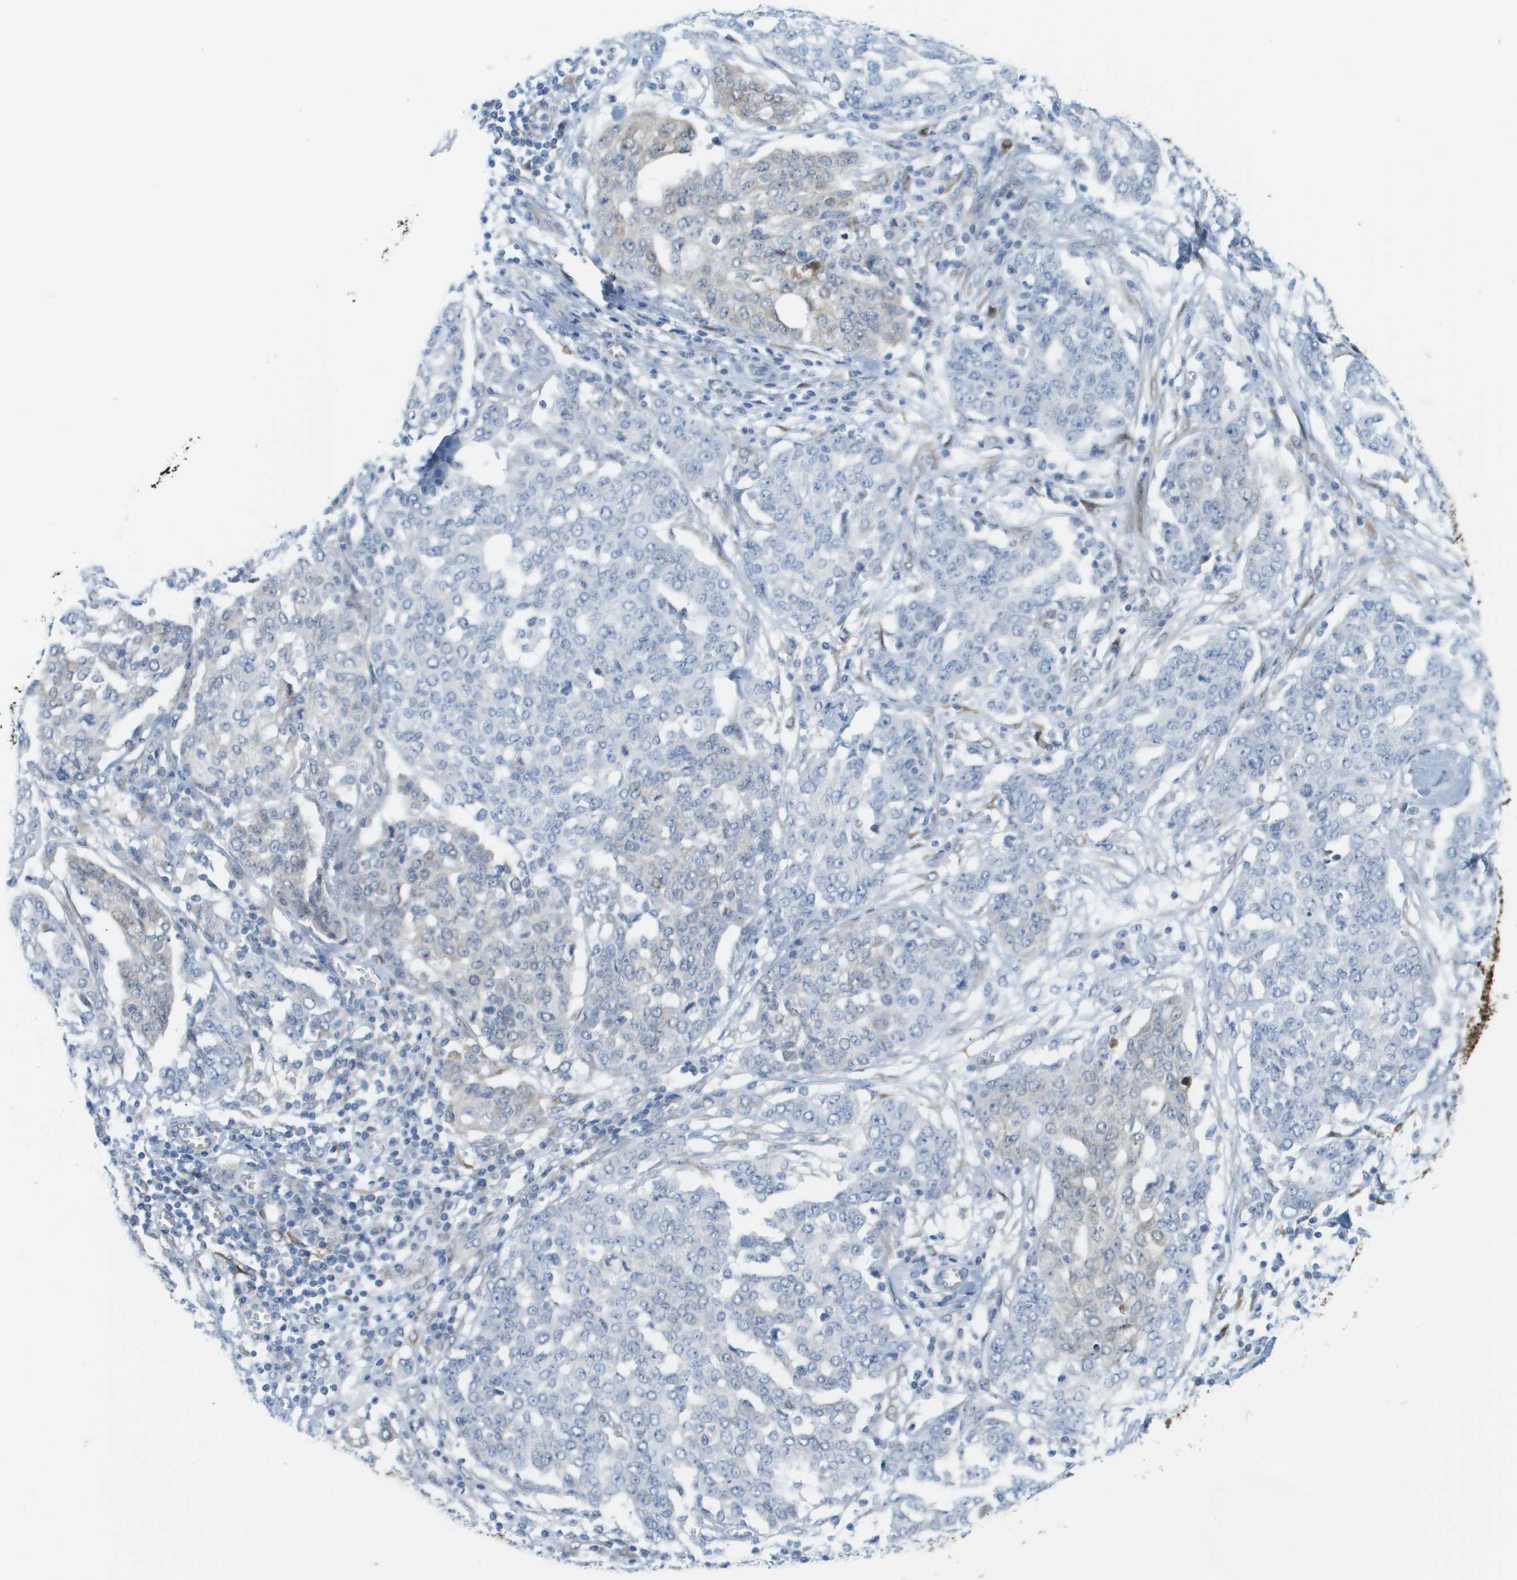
{"staining": {"intensity": "negative", "quantity": "none", "location": "none"}, "tissue": "ovarian cancer", "cell_type": "Tumor cells", "image_type": "cancer", "snomed": [{"axis": "morphology", "description": "Cystadenocarcinoma, serous, NOS"}, {"axis": "topography", "description": "Soft tissue"}, {"axis": "topography", "description": "Ovary"}], "caption": "A micrograph of human ovarian cancer (serous cystadenocarcinoma) is negative for staining in tumor cells. (DAB immunohistochemistry visualized using brightfield microscopy, high magnification).", "gene": "CUL9", "patient": {"sex": "female", "age": 57}}